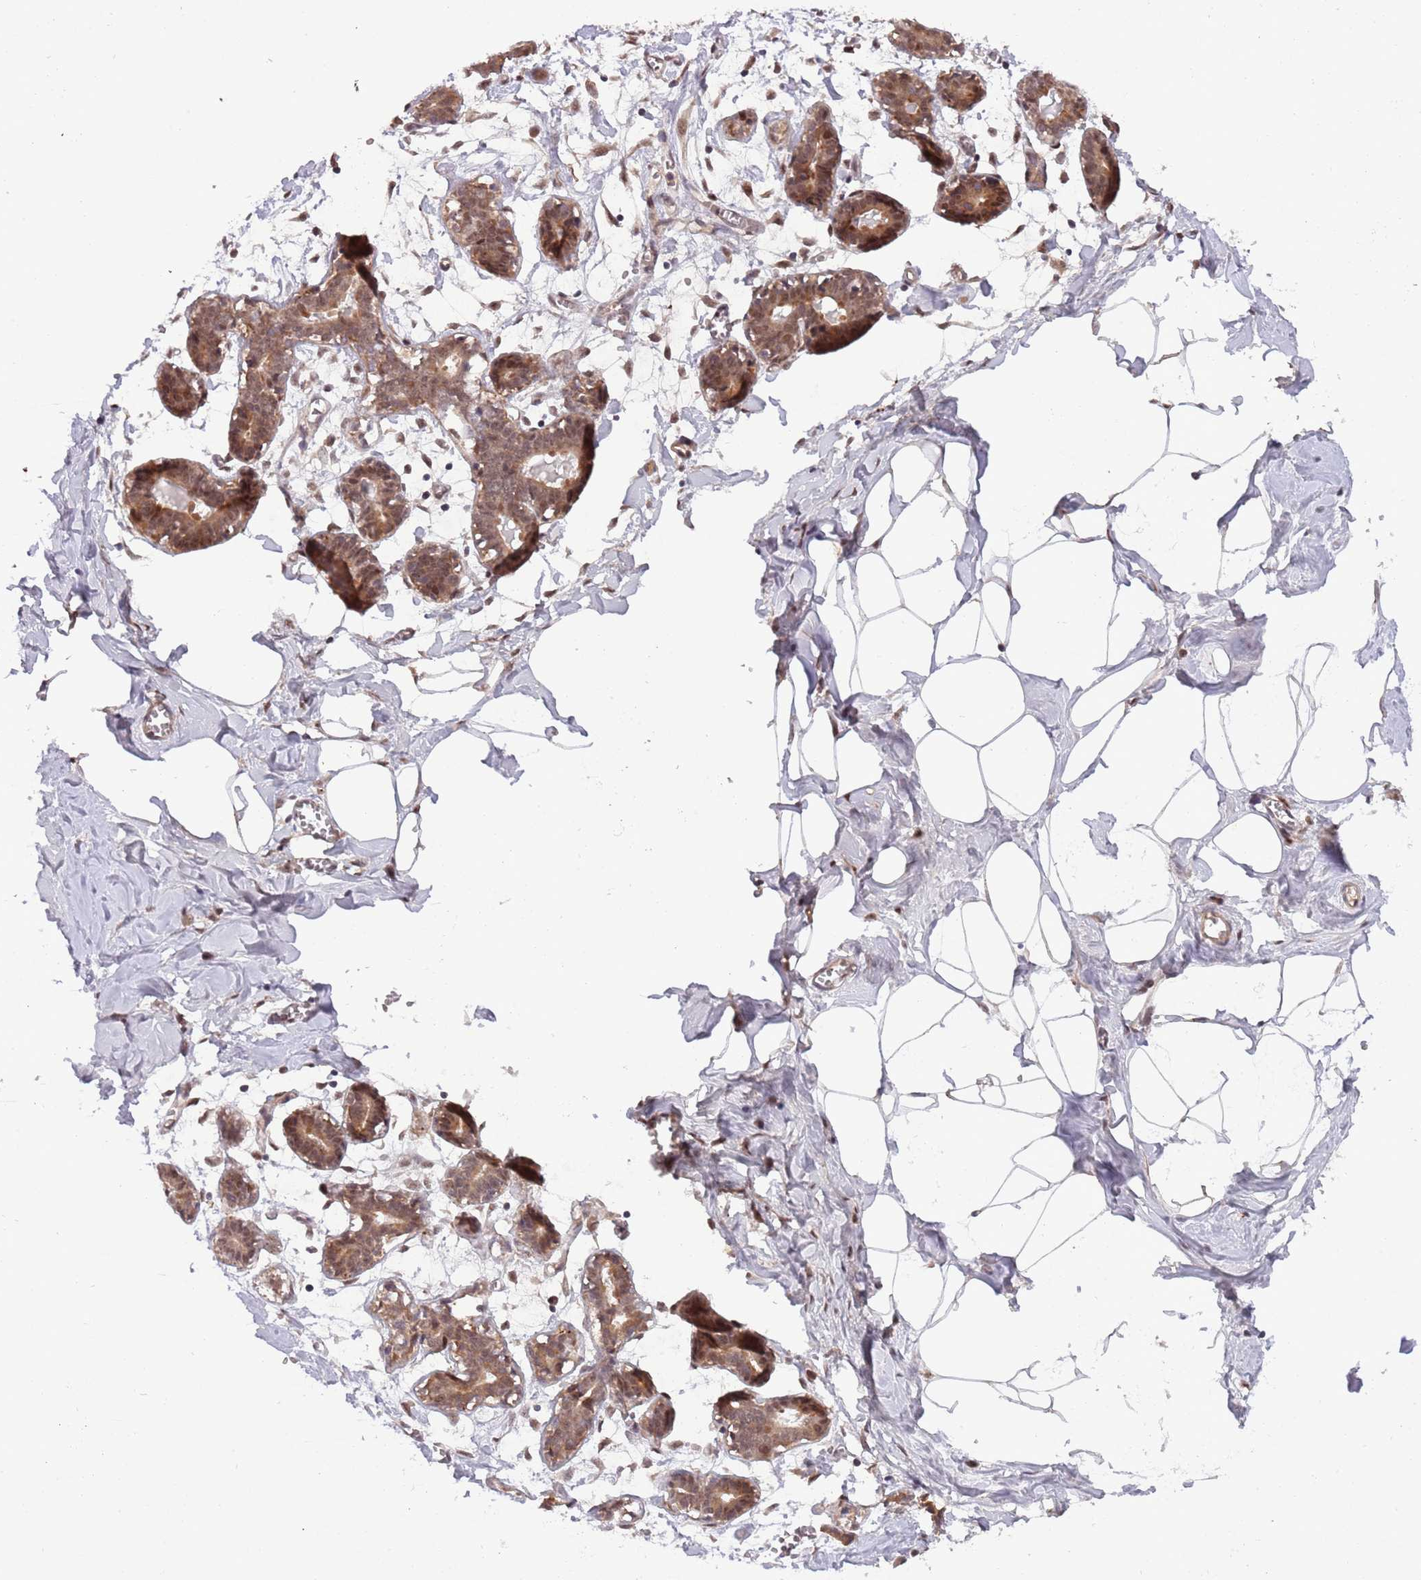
{"staining": {"intensity": "negative", "quantity": "none", "location": "none"}, "tissue": "breast", "cell_type": "Adipocytes", "image_type": "normal", "snomed": [{"axis": "morphology", "description": "Normal tissue, NOS"}, {"axis": "topography", "description": "Breast"}], "caption": "Adipocytes show no significant expression in normal breast. The staining was performed using DAB to visualize the protein expression in brown, while the nuclei were stained in blue with hematoxylin (Magnification: 20x).", "gene": "TRIM27", "patient": {"sex": "female", "age": 27}}